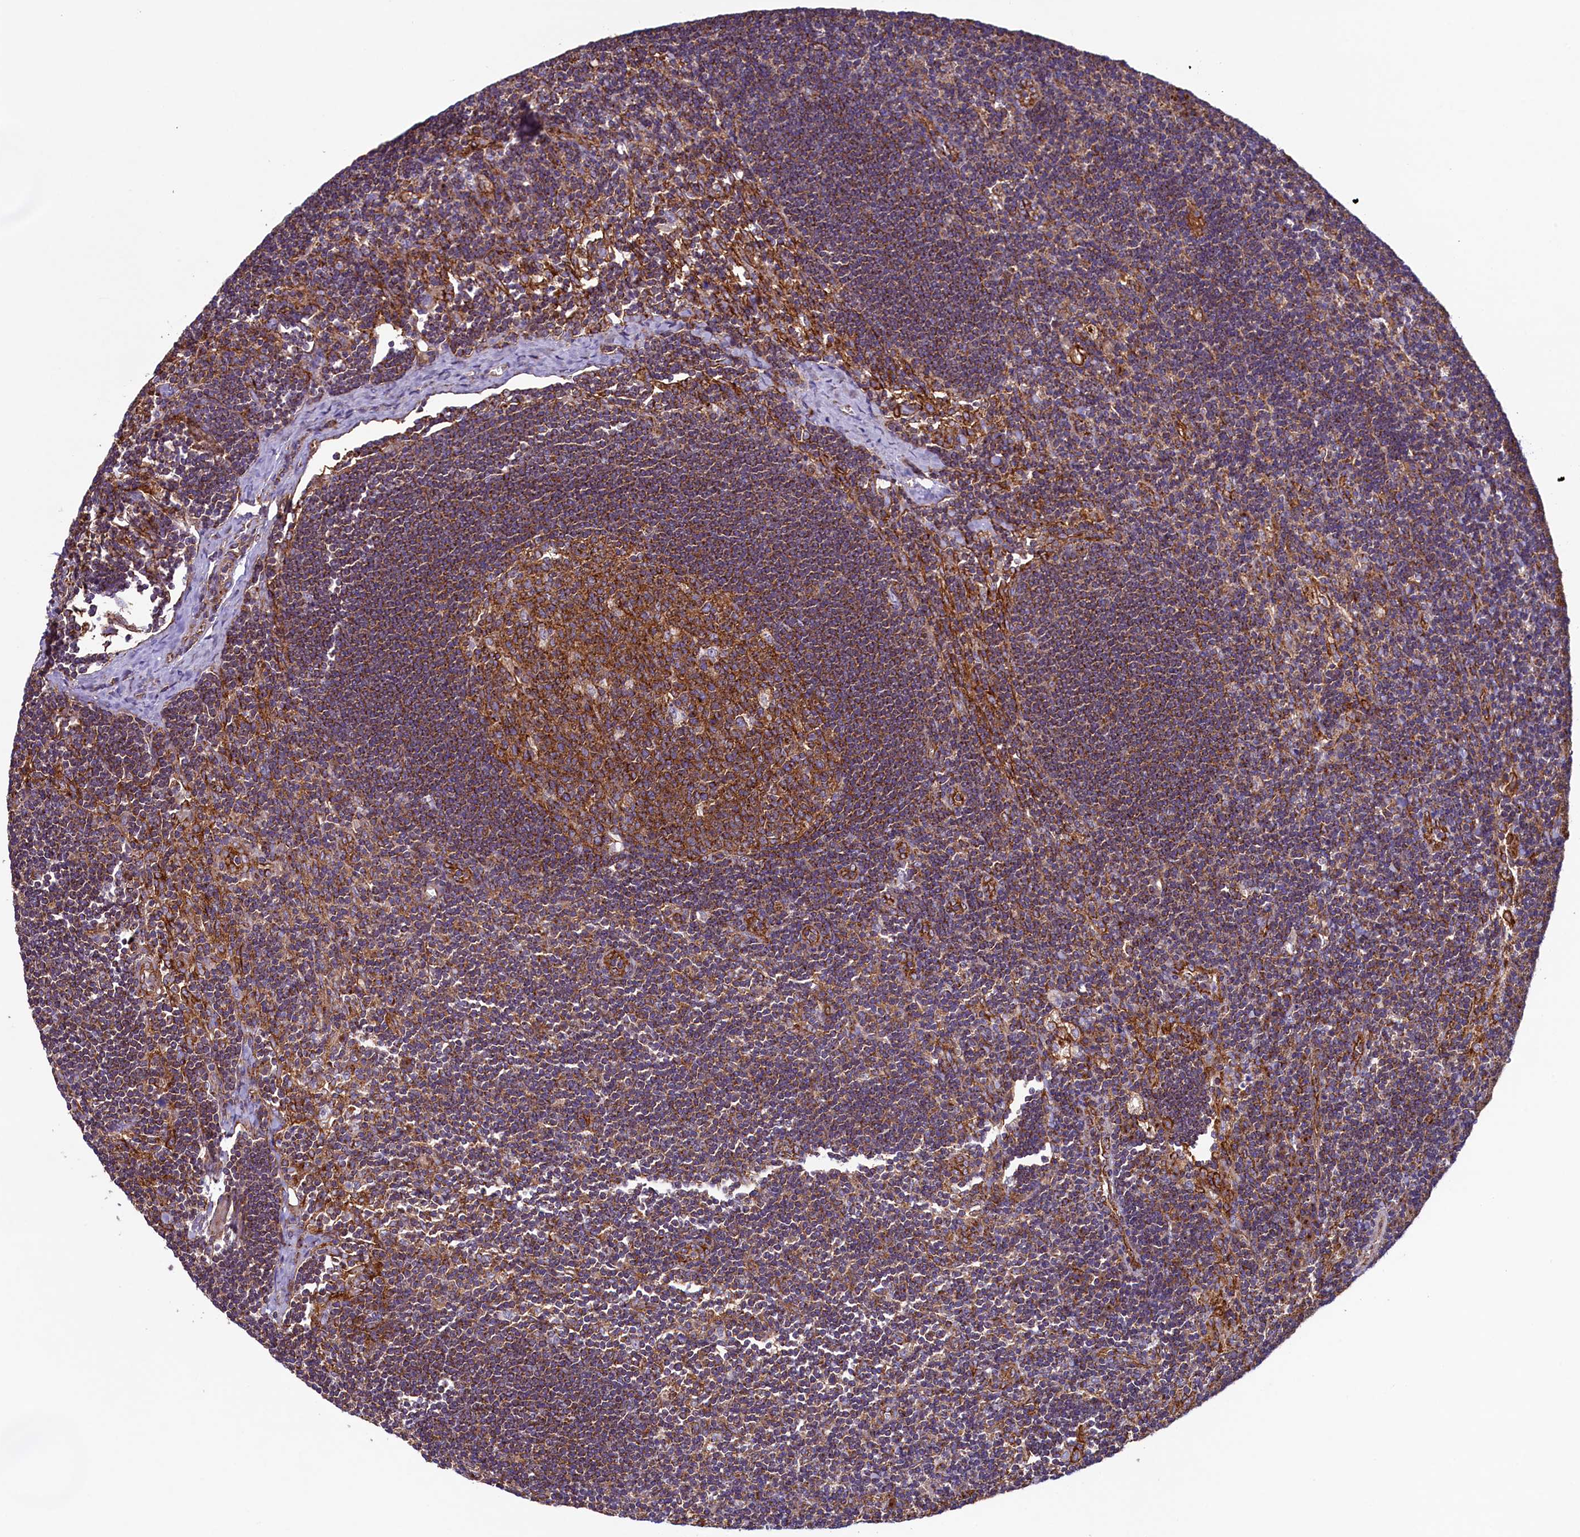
{"staining": {"intensity": "moderate", "quantity": ">75%", "location": "cytoplasmic/membranous"}, "tissue": "lymph node", "cell_type": "Germinal center cells", "image_type": "normal", "snomed": [{"axis": "morphology", "description": "Normal tissue, NOS"}, {"axis": "topography", "description": "Lymph node"}], "caption": "IHC histopathology image of normal lymph node: lymph node stained using immunohistochemistry exhibits medium levels of moderate protein expression localized specifically in the cytoplasmic/membranous of germinal center cells, appearing as a cytoplasmic/membranous brown color.", "gene": "GPR21", "patient": {"sex": "male", "age": 24}}